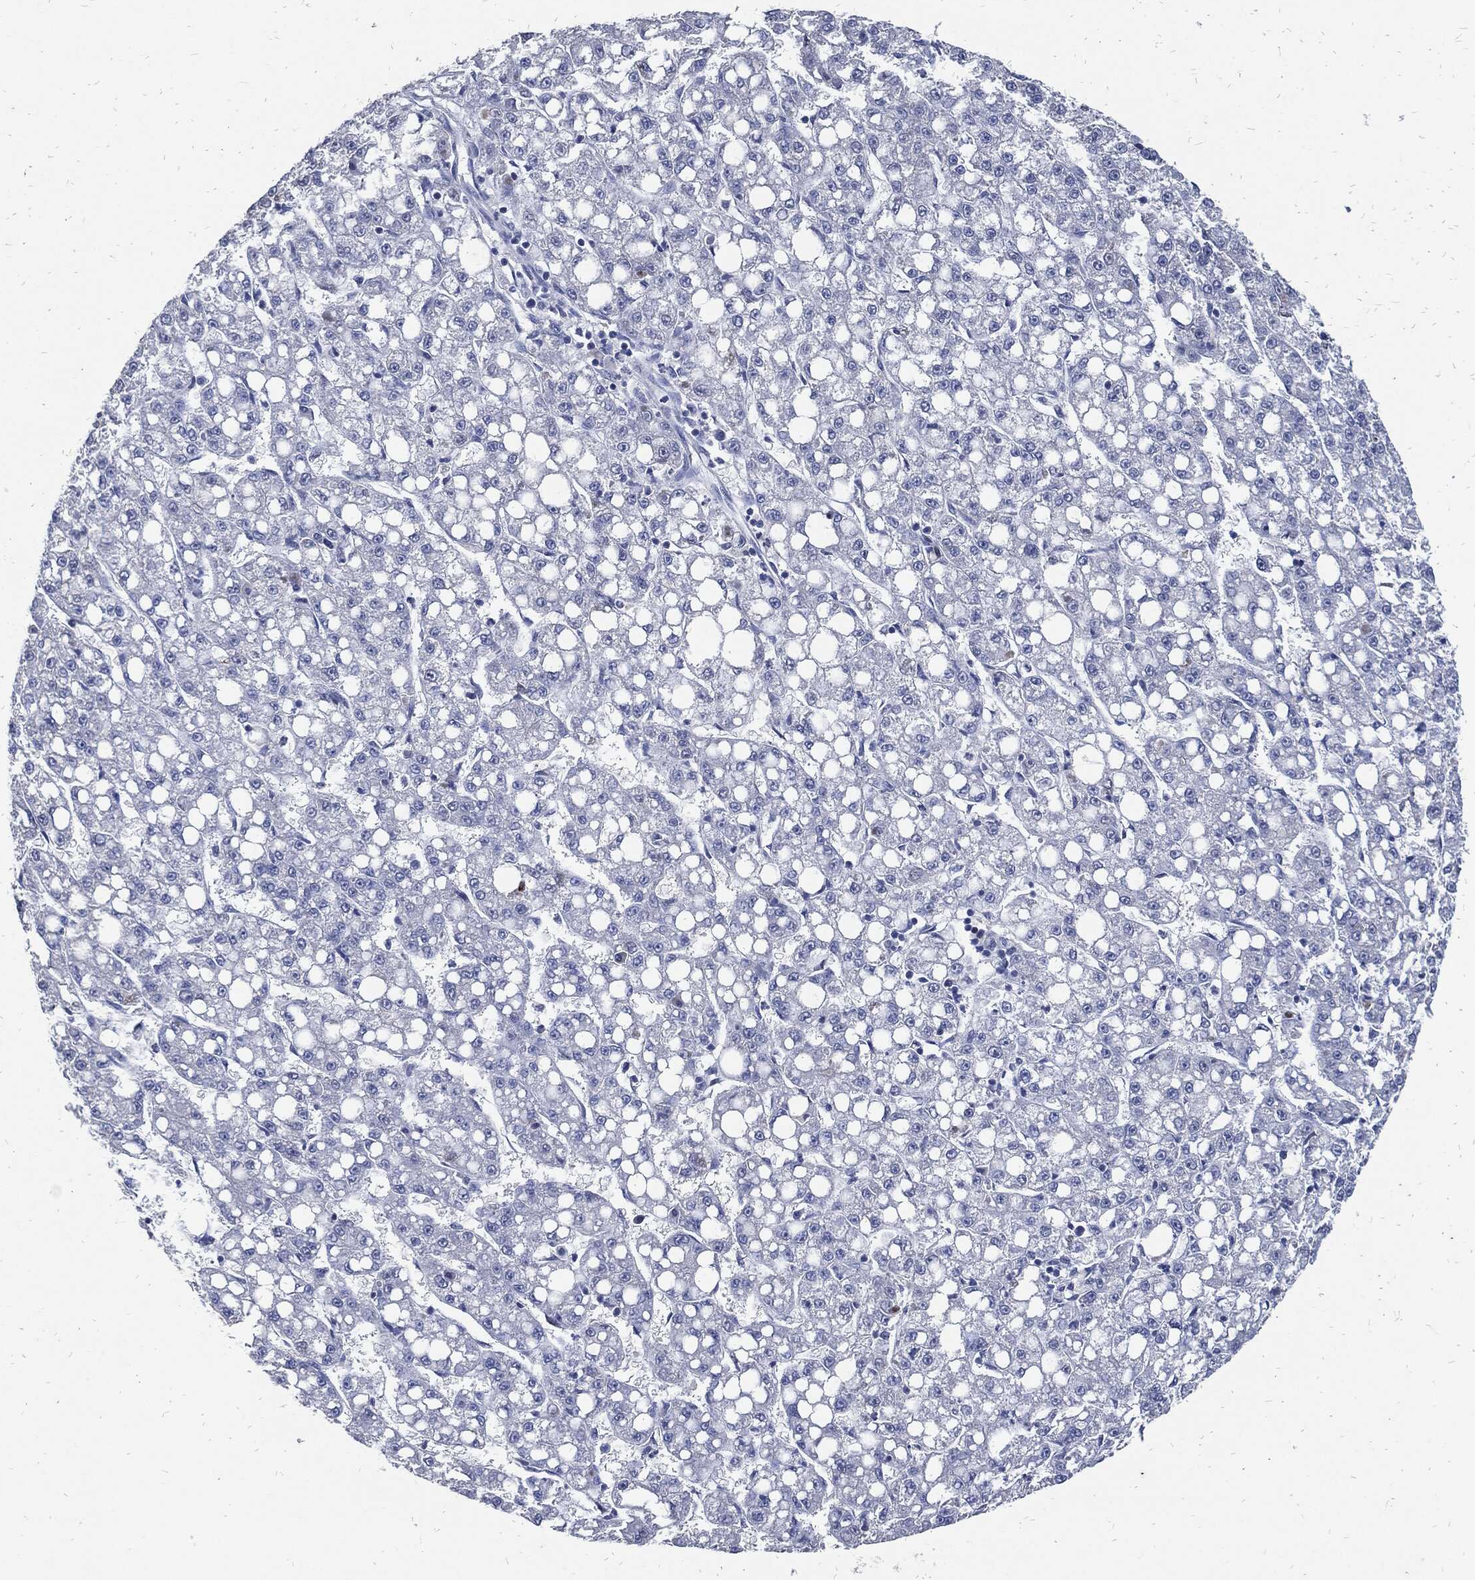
{"staining": {"intensity": "negative", "quantity": "none", "location": "none"}, "tissue": "liver cancer", "cell_type": "Tumor cells", "image_type": "cancer", "snomed": [{"axis": "morphology", "description": "Carcinoma, Hepatocellular, NOS"}, {"axis": "topography", "description": "Liver"}], "caption": "Immunohistochemistry (IHC) micrograph of neoplastic tissue: hepatocellular carcinoma (liver) stained with DAB displays no significant protein staining in tumor cells. (Stains: DAB IHC with hematoxylin counter stain, Microscopy: brightfield microscopy at high magnification).", "gene": "JUN", "patient": {"sex": "female", "age": 65}}